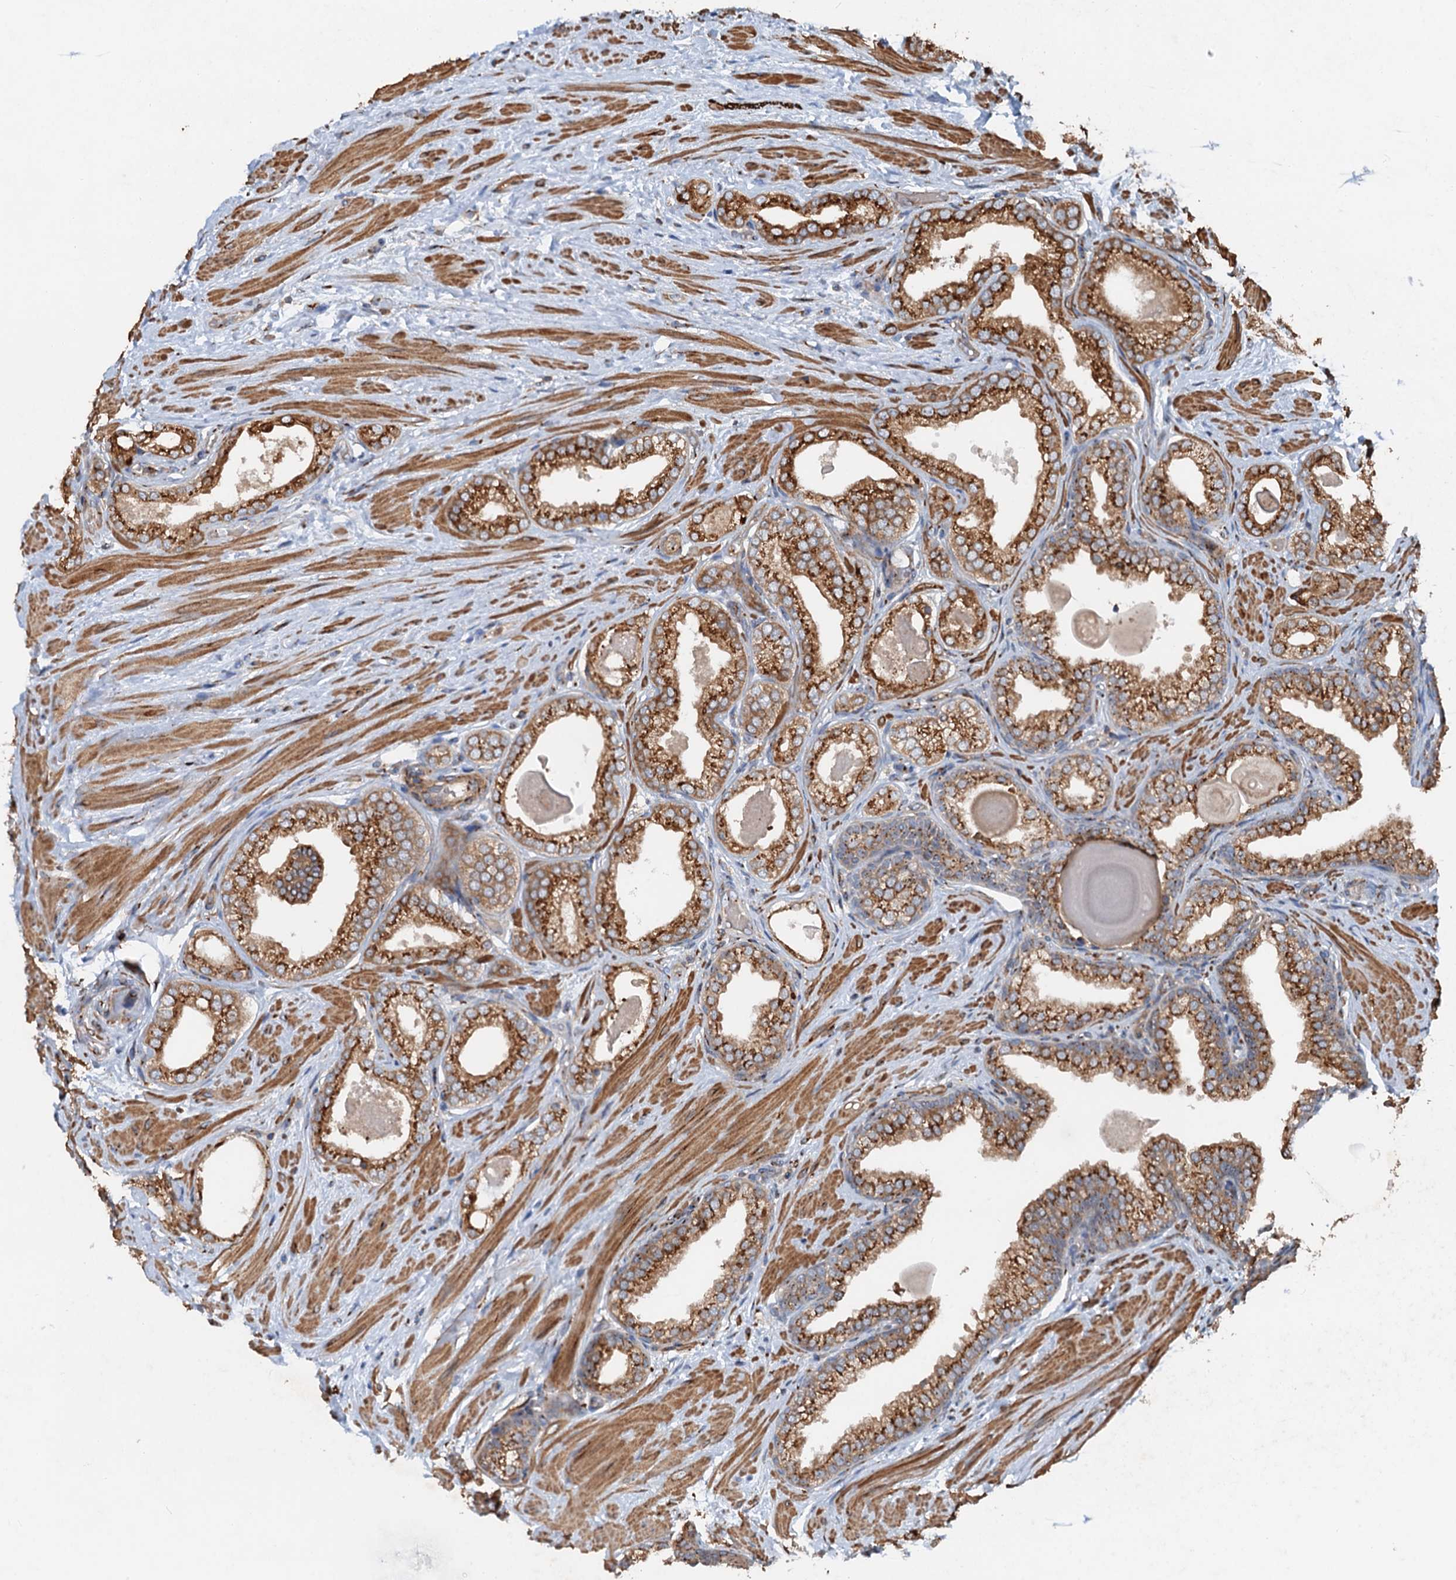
{"staining": {"intensity": "moderate", "quantity": ">75%", "location": "cytoplasmic/membranous"}, "tissue": "prostate", "cell_type": "Glandular cells", "image_type": "normal", "snomed": [{"axis": "morphology", "description": "Normal tissue, NOS"}, {"axis": "topography", "description": "Prostate"}], "caption": "Immunohistochemical staining of normal human prostate demonstrates moderate cytoplasmic/membranous protein positivity in about >75% of glandular cells.", "gene": "ANKRD26", "patient": {"sex": "male", "age": 48}}